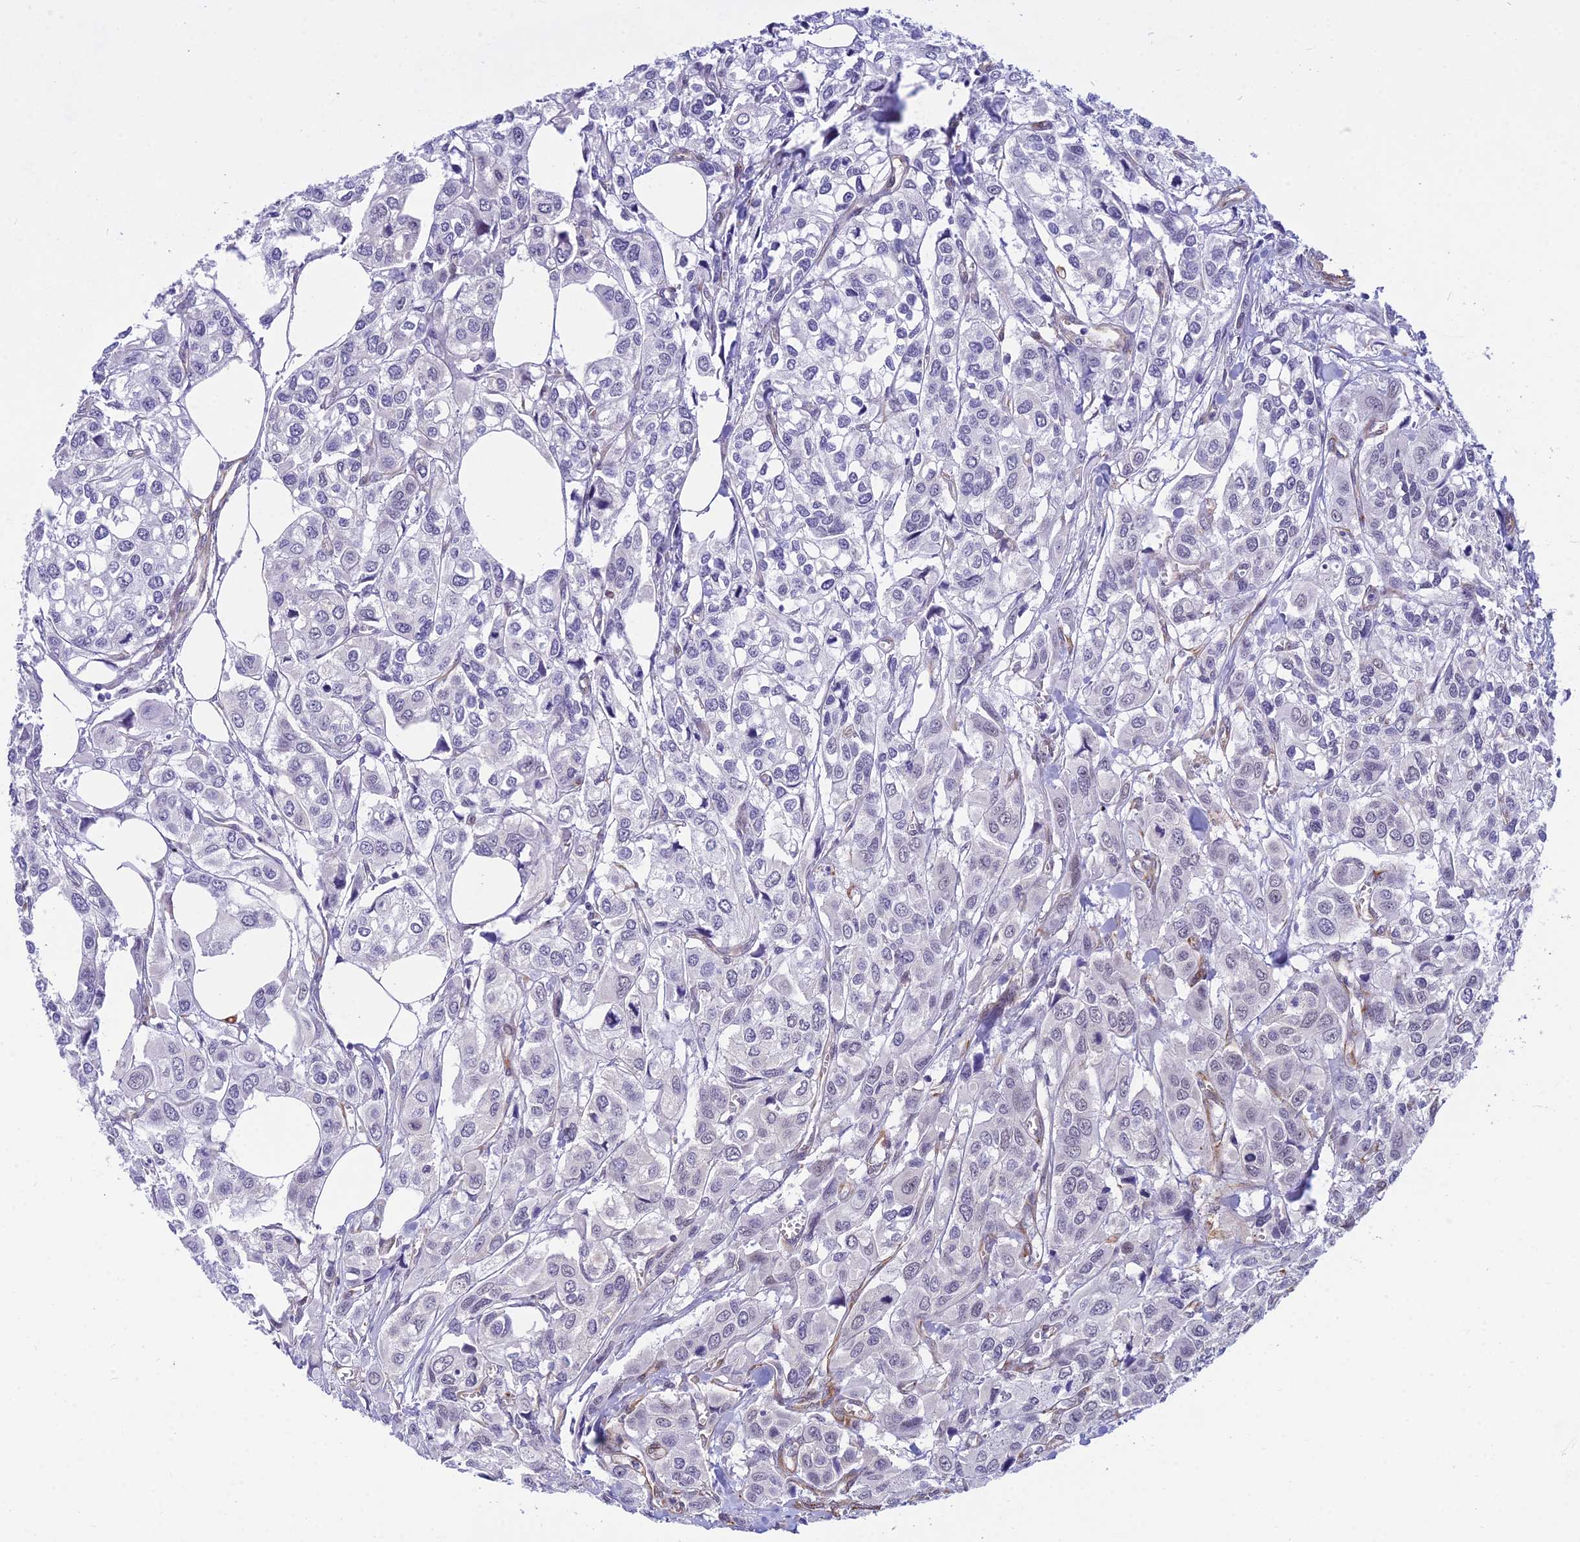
{"staining": {"intensity": "negative", "quantity": "none", "location": "none"}, "tissue": "urothelial cancer", "cell_type": "Tumor cells", "image_type": "cancer", "snomed": [{"axis": "morphology", "description": "Urothelial carcinoma, High grade"}, {"axis": "topography", "description": "Urinary bladder"}], "caption": "Immunohistochemistry micrograph of neoplastic tissue: human urothelial cancer stained with DAB reveals no significant protein expression in tumor cells.", "gene": "SAPCD2", "patient": {"sex": "male", "age": 67}}